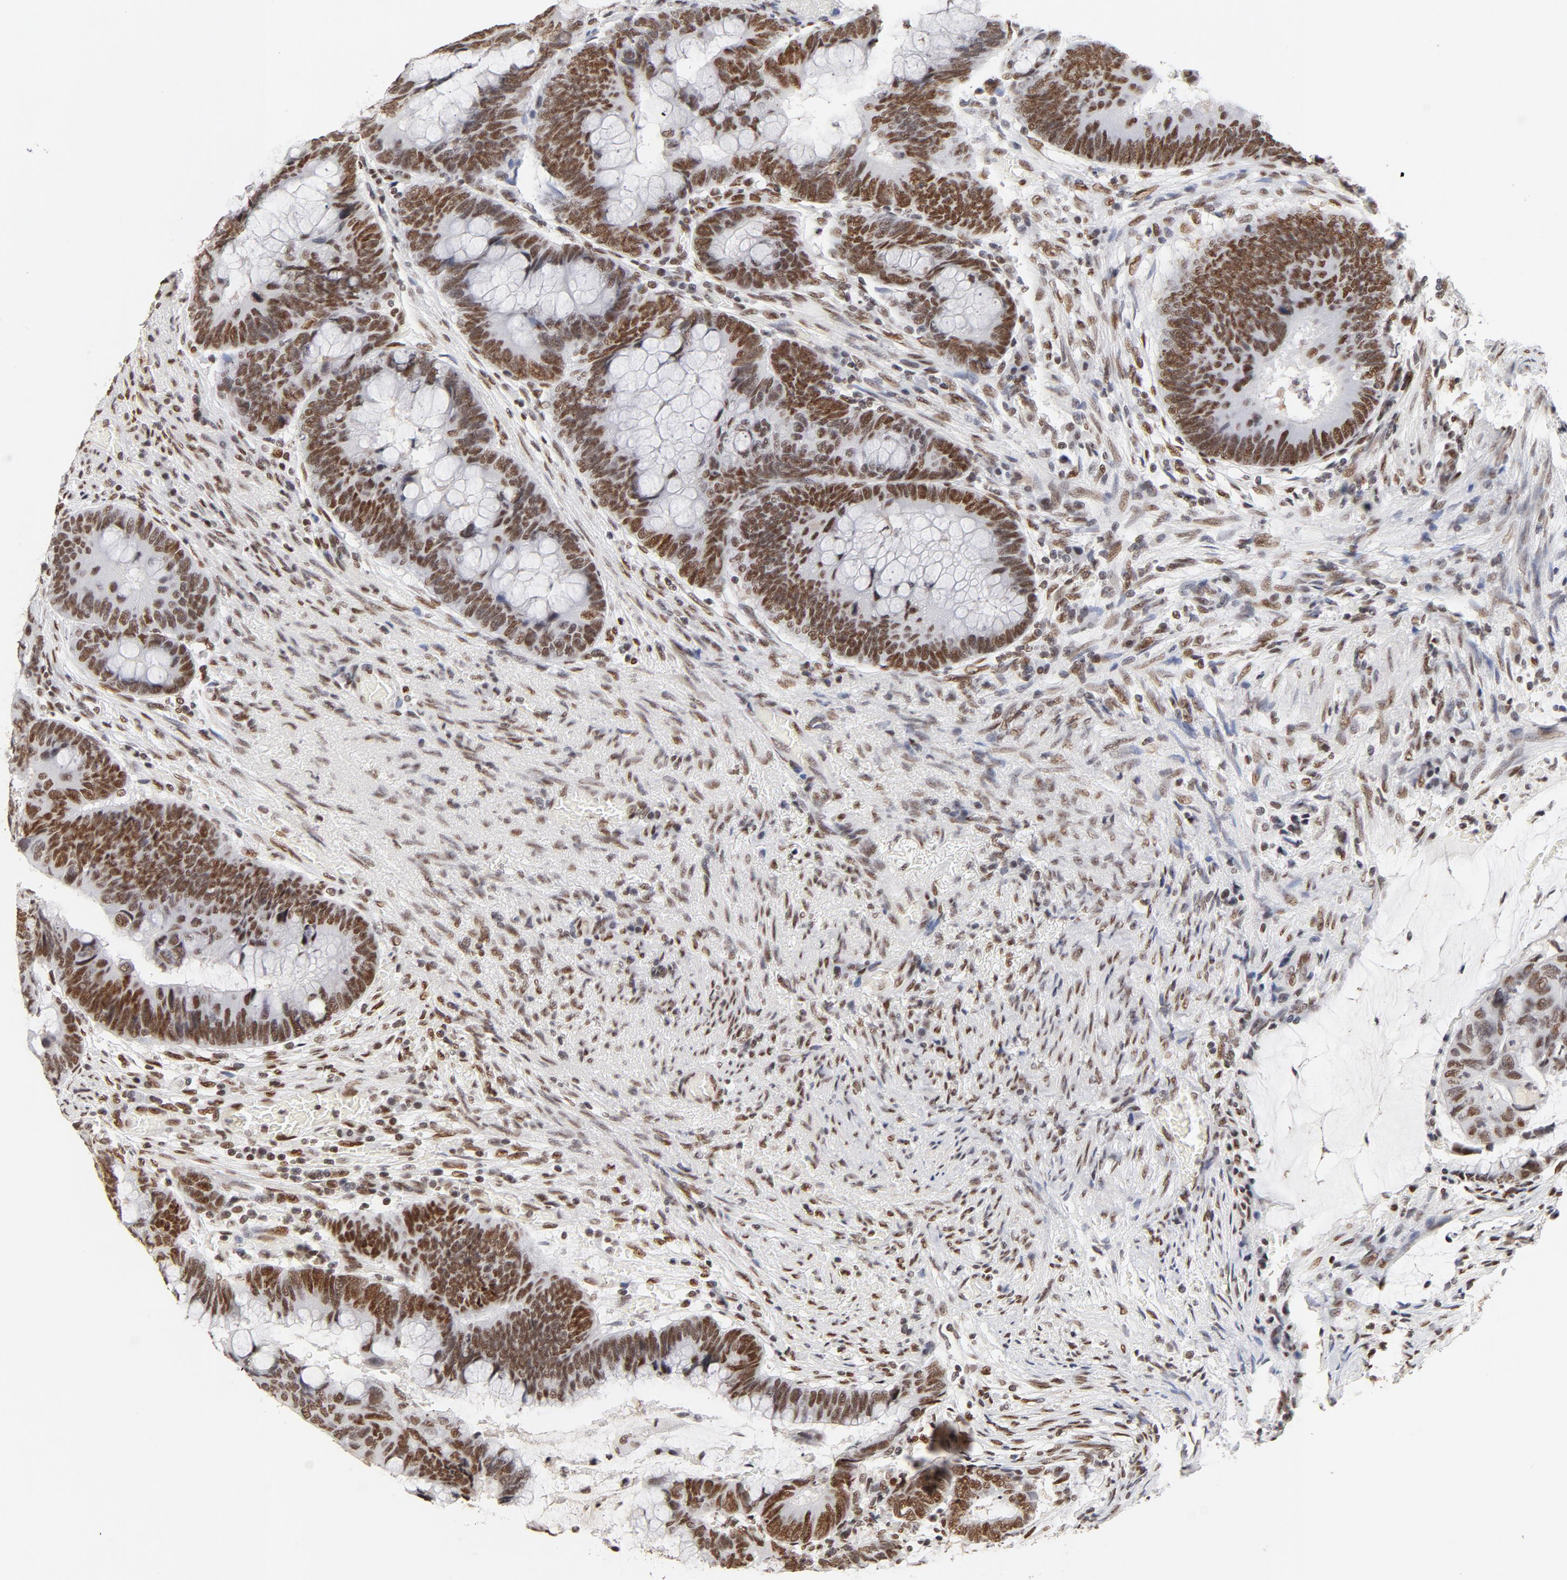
{"staining": {"intensity": "strong", "quantity": ">75%", "location": "nuclear"}, "tissue": "colorectal cancer", "cell_type": "Tumor cells", "image_type": "cancer", "snomed": [{"axis": "morphology", "description": "Normal tissue, NOS"}, {"axis": "morphology", "description": "Adenocarcinoma, NOS"}, {"axis": "topography", "description": "Rectum"}], "caption": "Immunohistochemical staining of colorectal cancer (adenocarcinoma) reveals high levels of strong nuclear protein expression in approximately >75% of tumor cells.", "gene": "TP53BP1", "patient": {"sex": "male", "age": 92}}